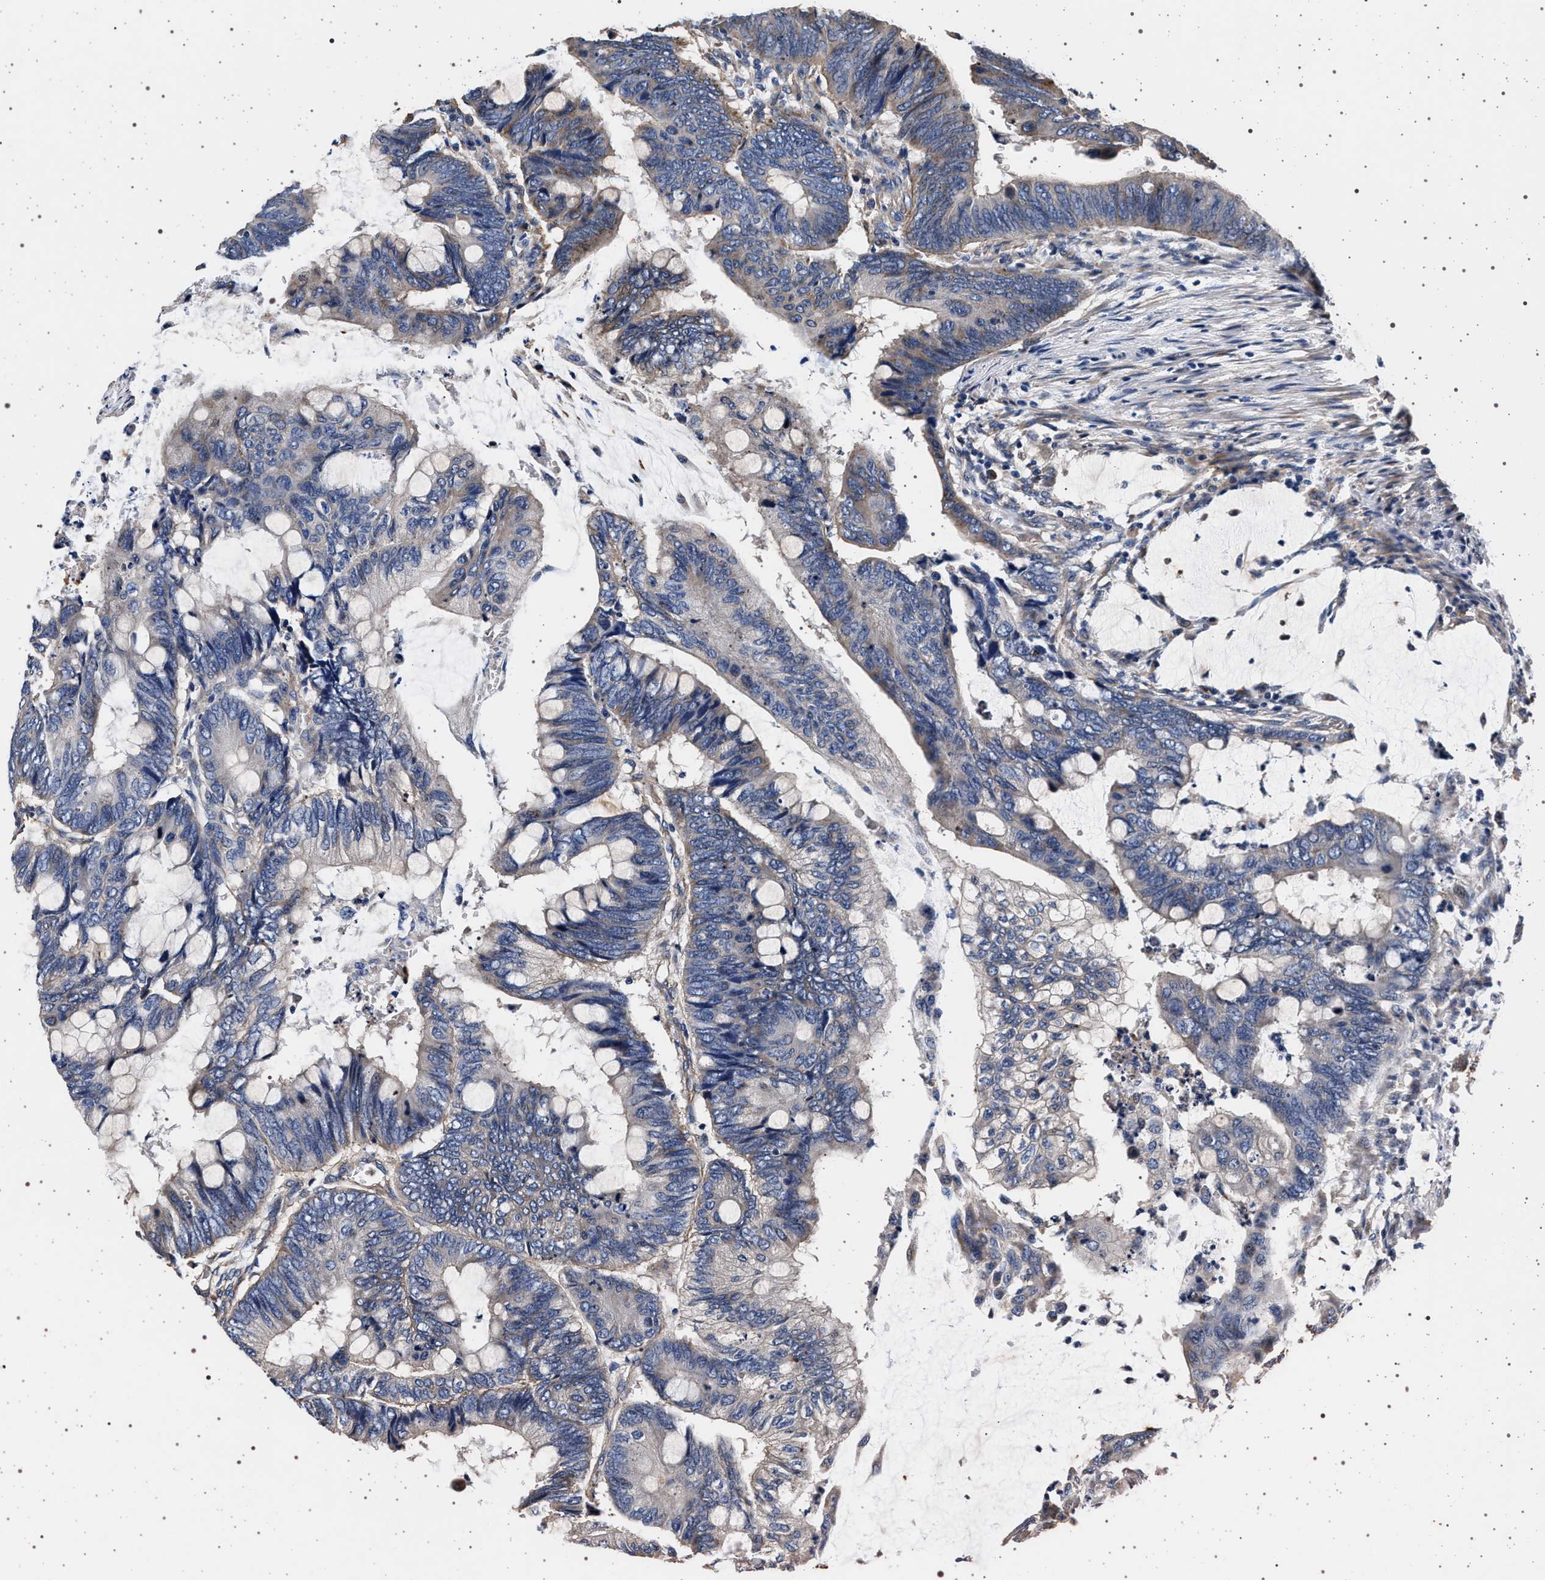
{"staining": {"intensity": "weak", "quantity": "25%-75%", "location": "cytoplasmic/membranous"}, "tissue": "colorectal cancer", "cell_type": "Tumor cells", "image_type": "cancer", "snomed": [{"axis": "morphology", "description": "Normal tissue, NOS"}, {"axis": "morphology", "description": "Adenocarcinoma, NOS"}, {"axis": "topography", "description": "Rectum"}, {"axis": "topography", "description": "Peripheral nerve tissue"}], "caption": "Immunohistochemical staining of adenocarcinoma (colorectal) reveals low levels of weak cytoplasmic/membranous staining in approximately 25%-75% of tumor cells.", "gene": "KCNK6", "patient": {"sex": "male", "age": 92}}